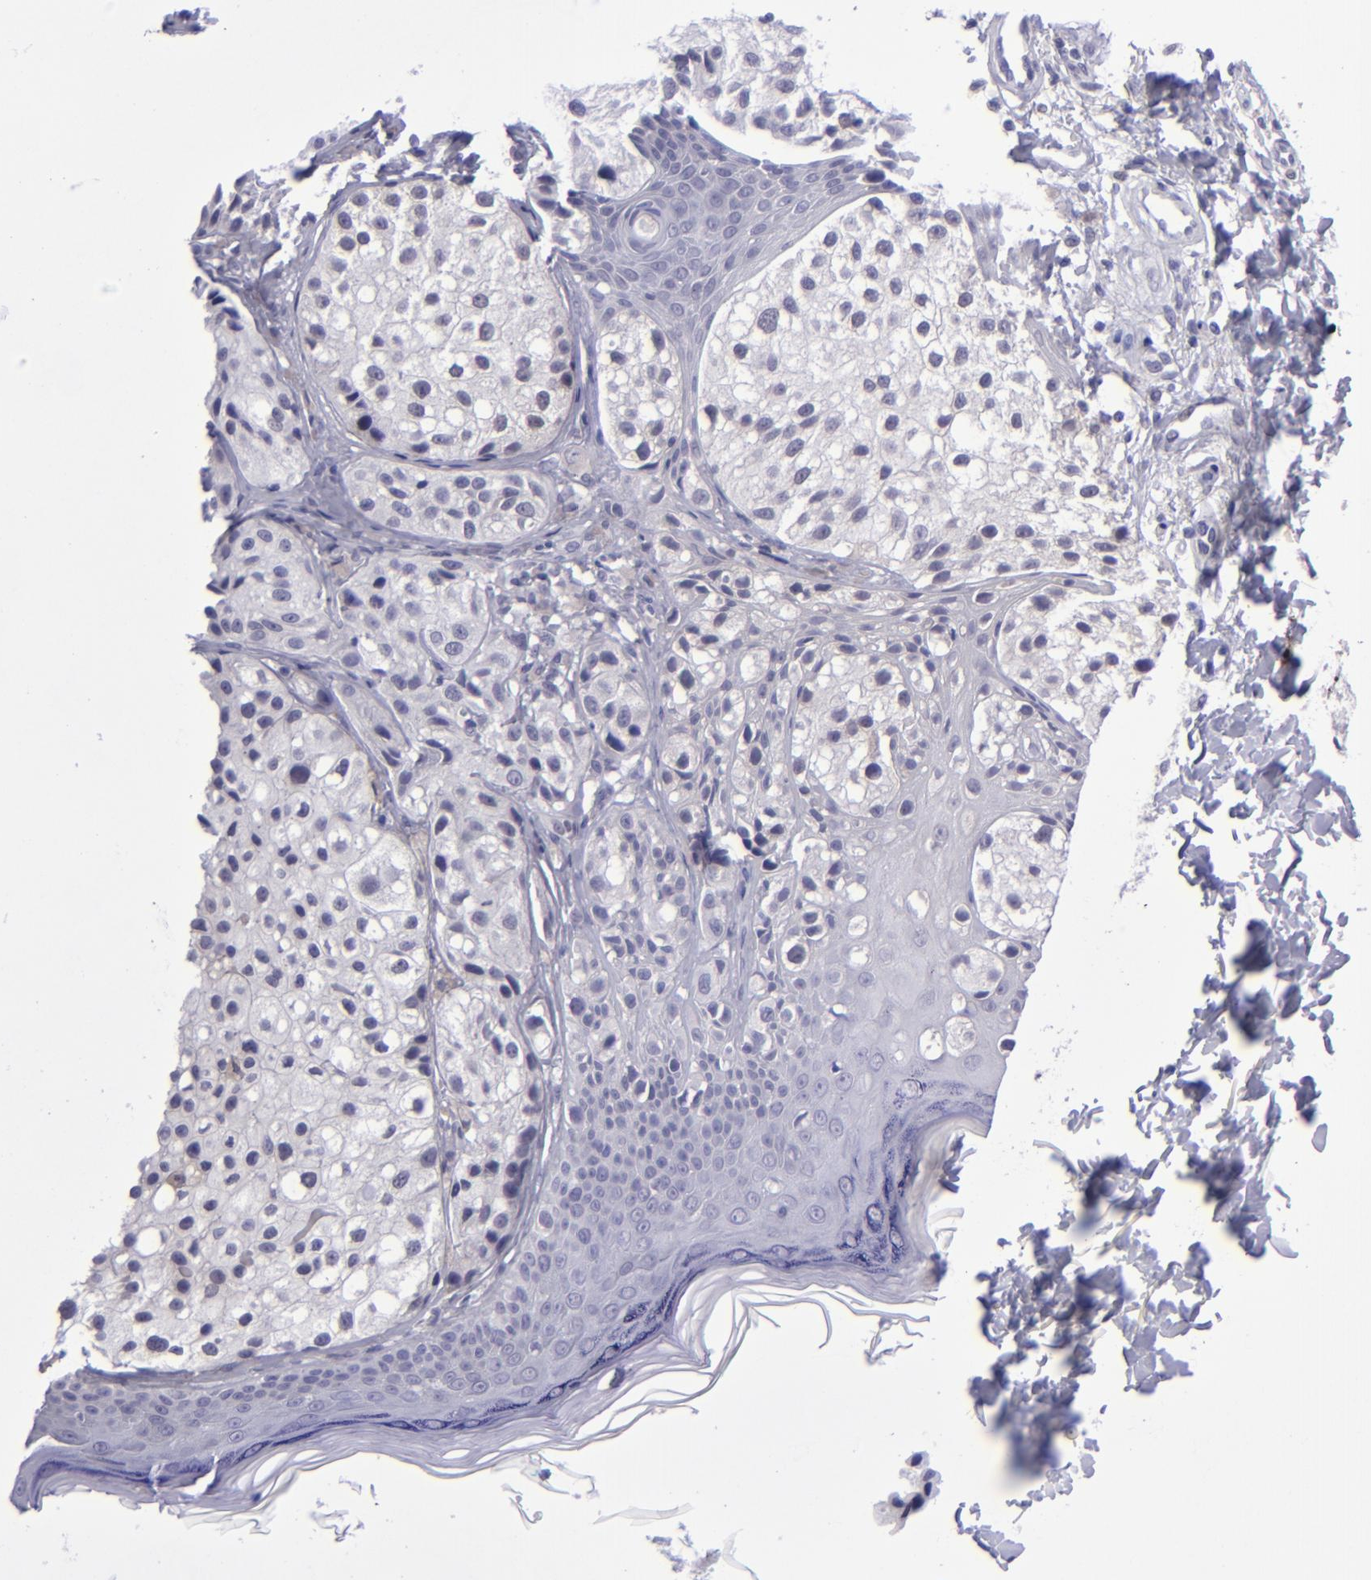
{"staining": {"intensity": "negative", "quantity": "none", "location": "none"}, "tissue": "melanoma", "cell_type": "Tumor cells", "image_type": "cancer", "snomed": [{"axis": "morphology", "description": "Malignant melanoma, NOS"}, {"axis": "topography", "description": "Skin"}], "caption": "DAB immunohistochemical staining of melanoma reveals no significant positivity in tumor cells.", "gene": "POU2F2", "patient": {"sex": "male", "age": 23}}